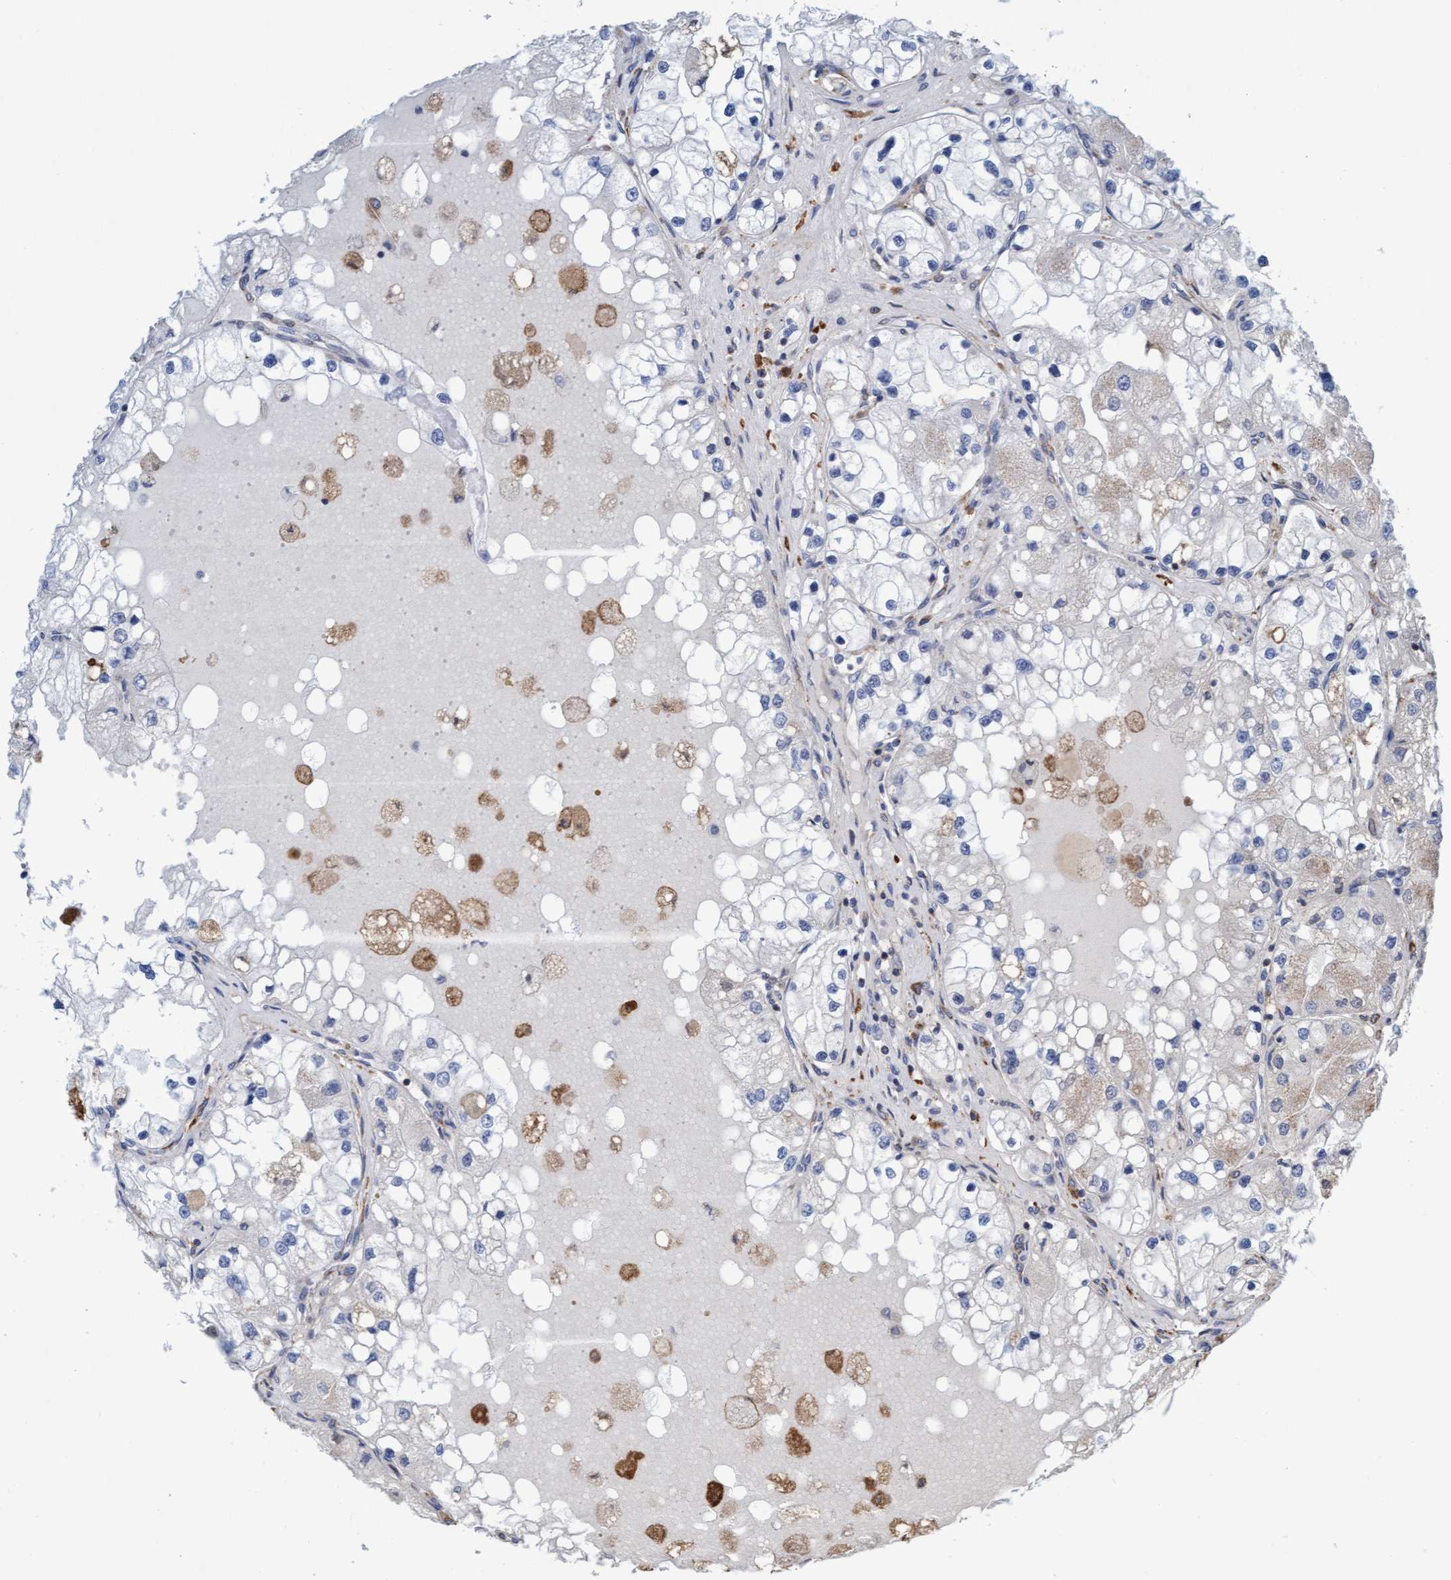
{"staining": {"intensity": "negative", "quantity": "none", "location": "none"}, "tissue": "renal cancer", "cell_type": "Tumor cells", "image_type": "cancer", "snomed": [{"axis": "morphology", "description": "Adenocarcinoma, NOS"}, {"axis": "topography", "description": "Kidney"}], "caption": "Image shows no protein expression in tumor cells of adenocarcinoma (renal) tissue.", "gene": "SIGIRR", "patient": {"sex": "male", "age": 68}}